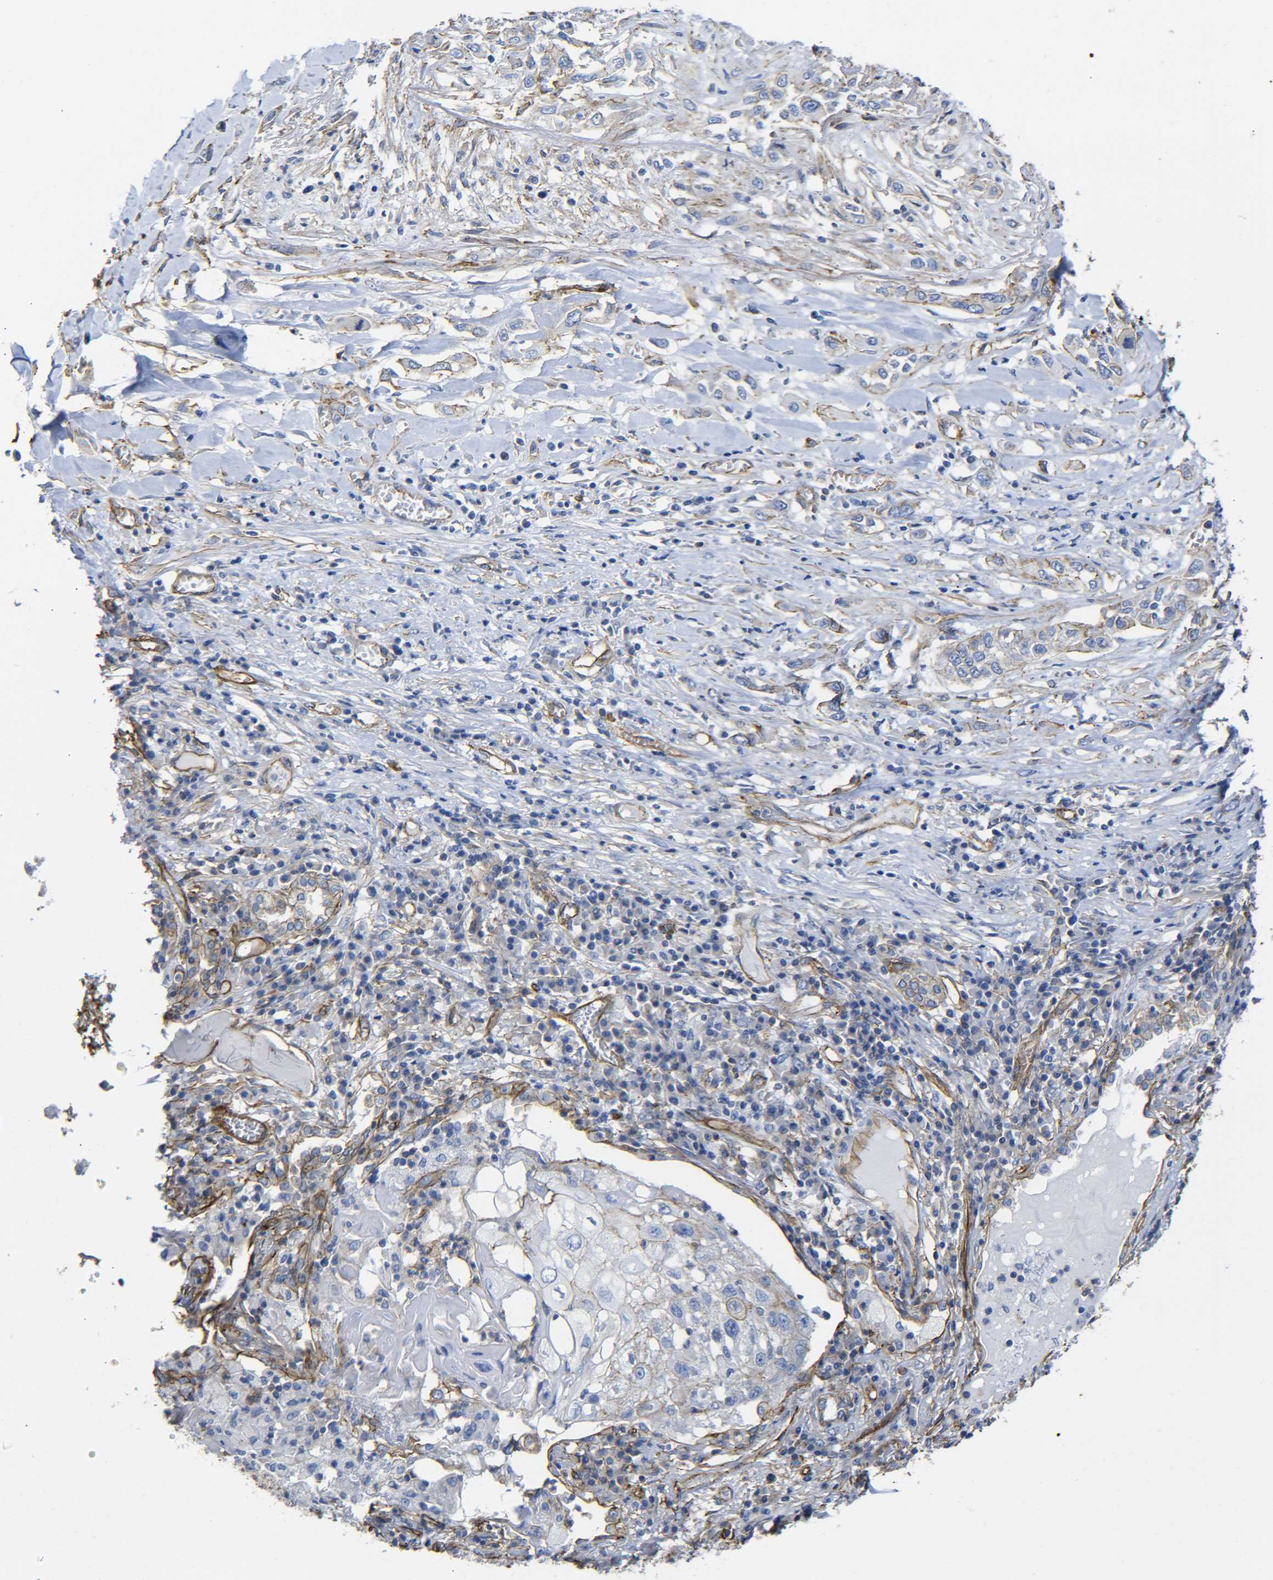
{"staining": {"intensity": "weak", "quantity": "25%-75%", "location": "cytoplasmic/membranous"}, "tissue": "lung cancer", "cell_type": "Tumor cells", "image_type": "cancer", "snomed": [{"axis": "morphology", "description": "Squamous cell carcinoma, NOS"}, {"axis": "topography", "description": "Lung"}], "caption": "Protein staining demonstrates weak cytoplasmic/membranous expression in approximately 25%-75% of tumor cells in squamous cell carcinoma (lung).", "gene": "SPTBN1", "patient": {"sex": "male", "age": 71}}